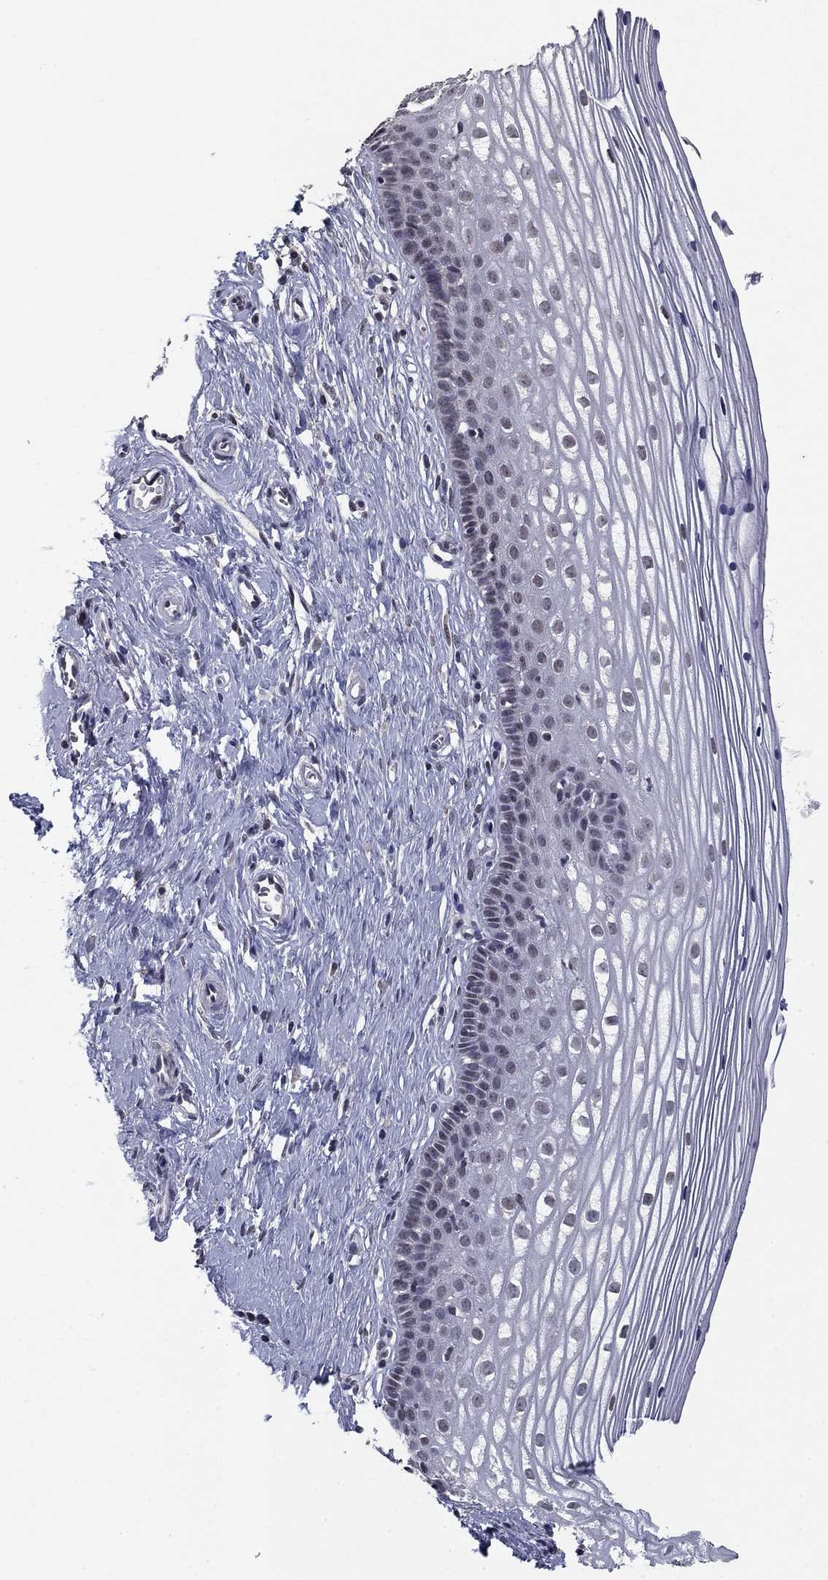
{"staining": {"intensity": "negative", "quantity": "none", "location": "none"}, "tissue": "cervix", "cell_type": "Glandular cells", "image_type": "normal", "snomed": [{"axis": "morphology", "description": "Normal tissue, NOS"}, {"axis": "topography", "description": "Cervix"}], "caption": "Glandular cells are negative for protein expression in unremarkable human cervix. (DAB IHC with hematoxylin counter stain).", "gene": "SPATA33", "patient": {"sex": "female", "age": 40}}